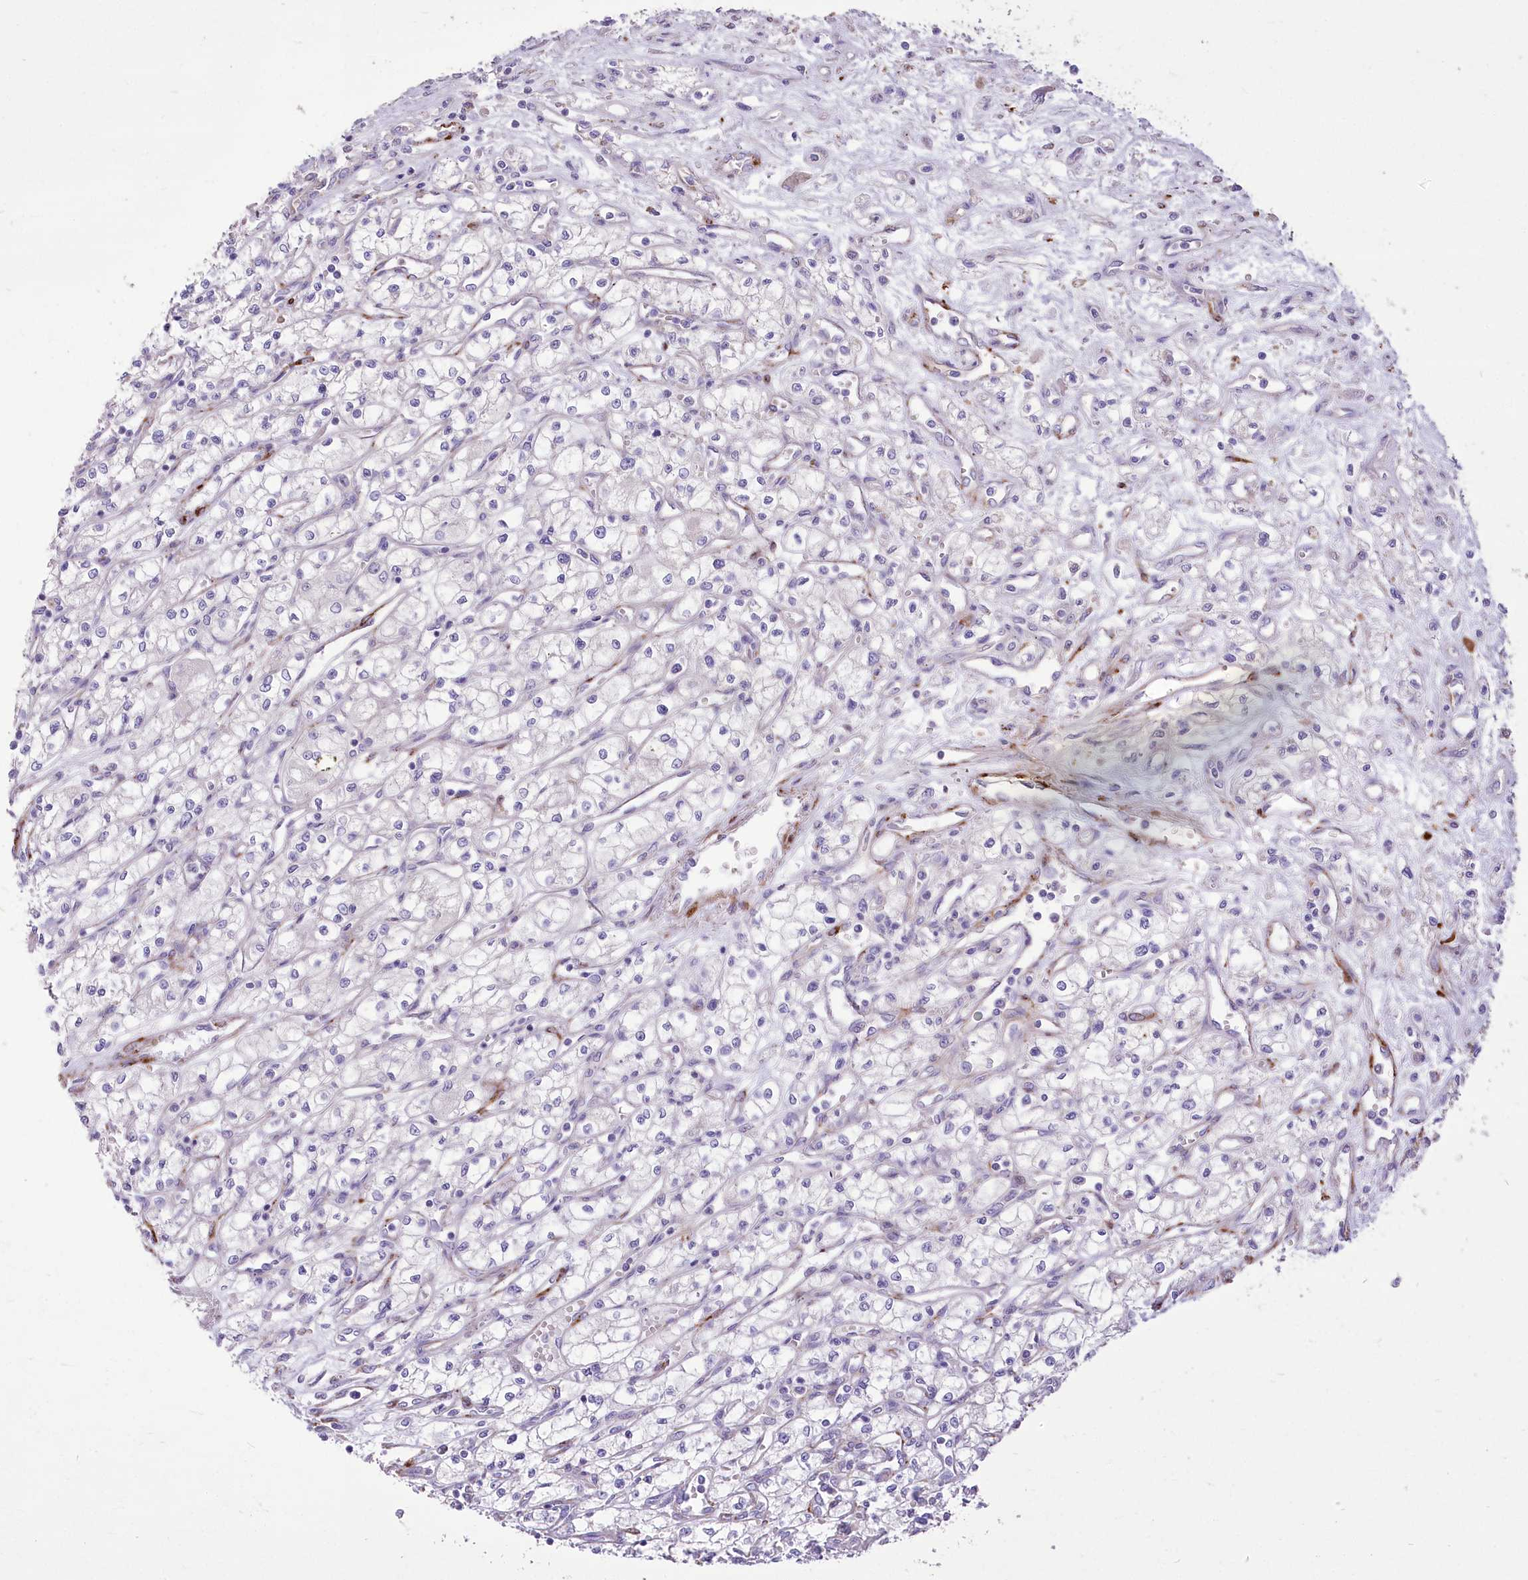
{"staining": {"intensity": "negative", "quantity": "none", "location": "none"}, "tissue": "renal cancer", "cell_type": "Tumor cells", "image_type": "cancer", "snomed": [{"axis": "morphology", "description": "Adenocarcinoma, NOS"}, {"axis": "topography", "description": "Kidney"}], "caption": "The immunohistochemistry (IHC) micrograph has no significant staining in tumor cells of adenocarcinoma (renal) tissue.", "gene": "ANGPTL3", "patient": {"sex": "male", "age": 59}}